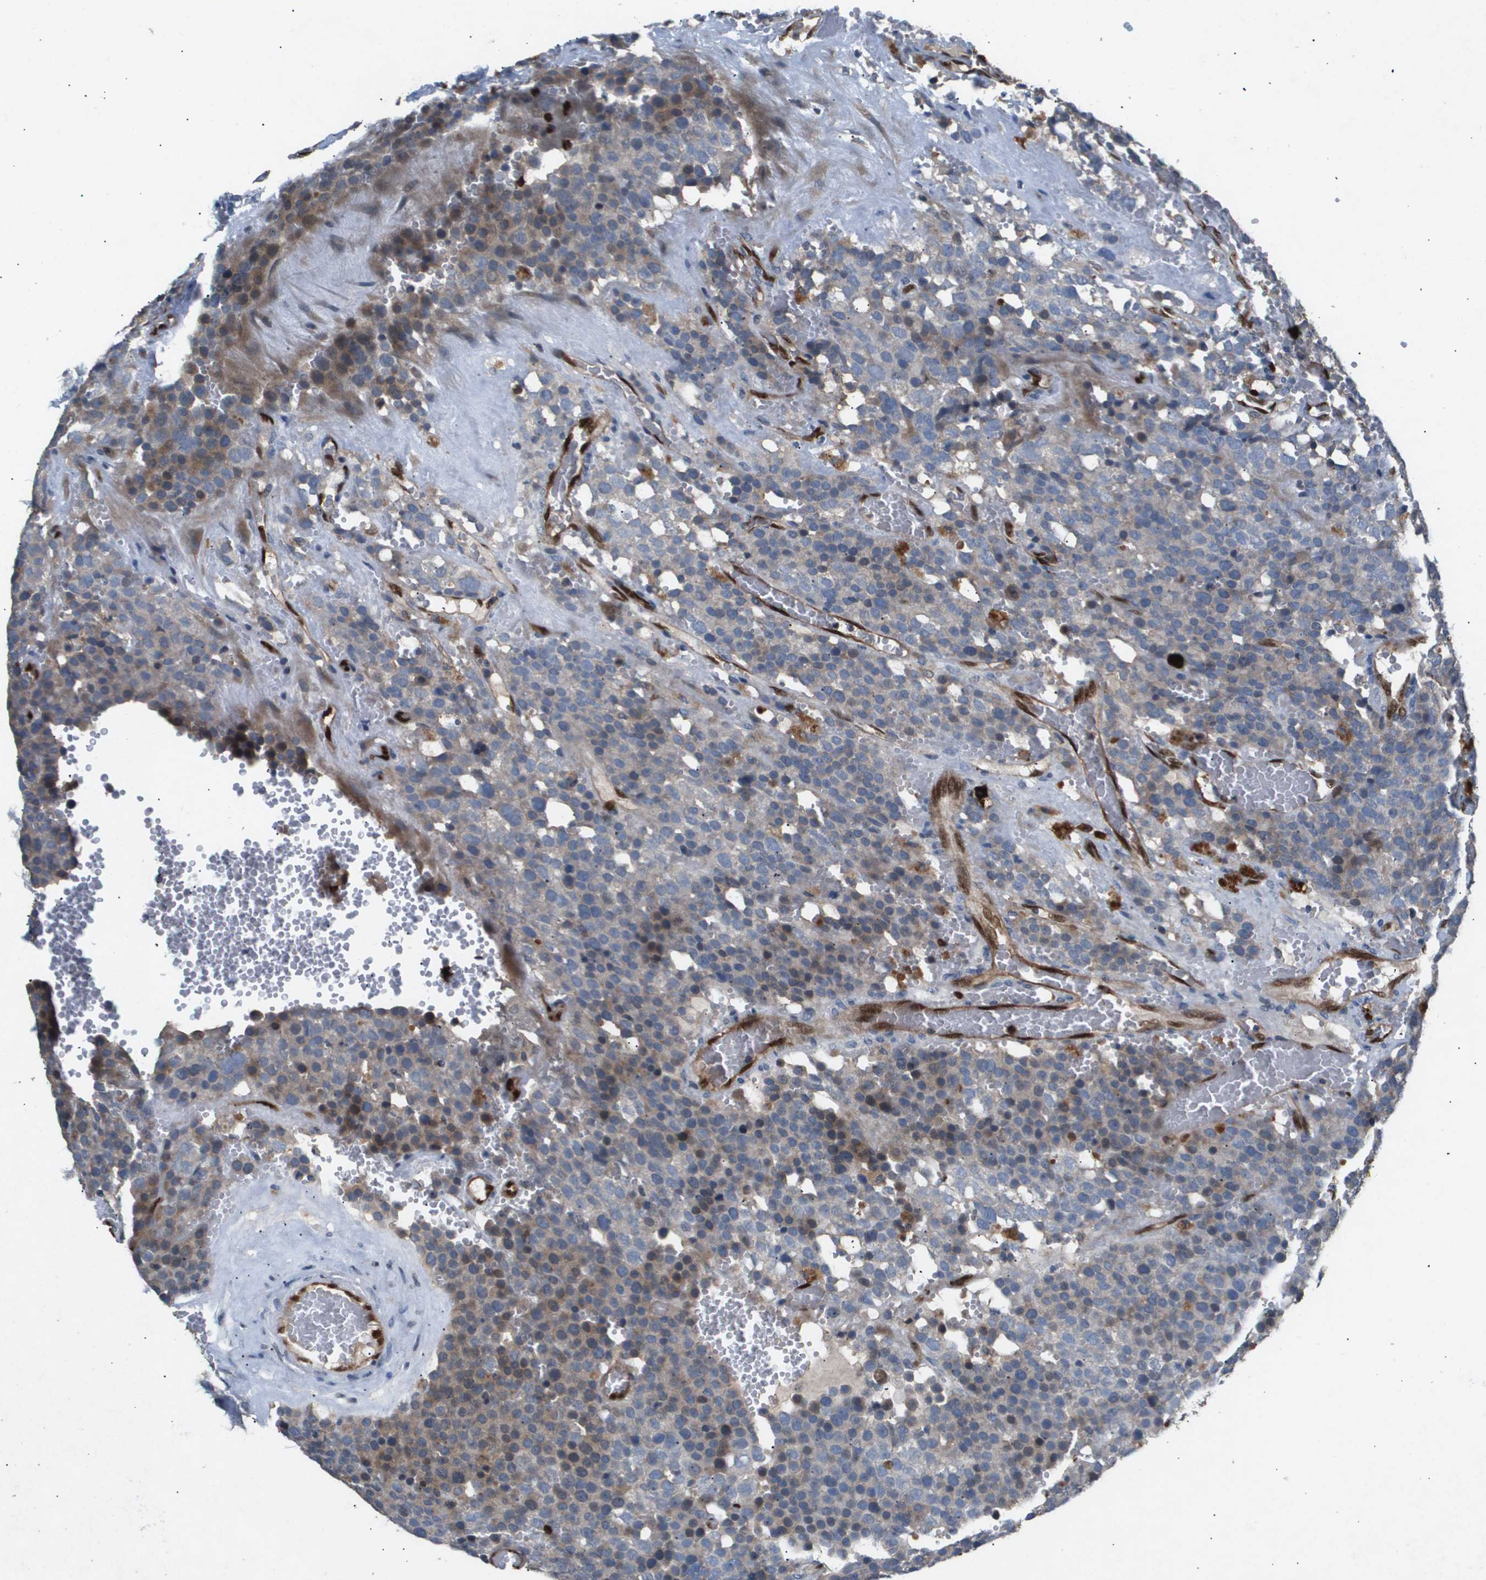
{"staining": {"intensity": "weak", "quantity": "<25%", "location": "cytoplasmic/membranous"}, "tissue": "testis cancer", "cell_type": "Tumor cells", "image_type": "cancer", "snomed": [{"axis": "morphology", "description": "Seminoma, NOS"}, {"axis": "topography", "description": "Testis"}], "caption": "The histopathology image displays no significant staining in tumor cells of testis seminoma.", "gene": "ERG", "patient": {"sex": "male", "age": 71}}